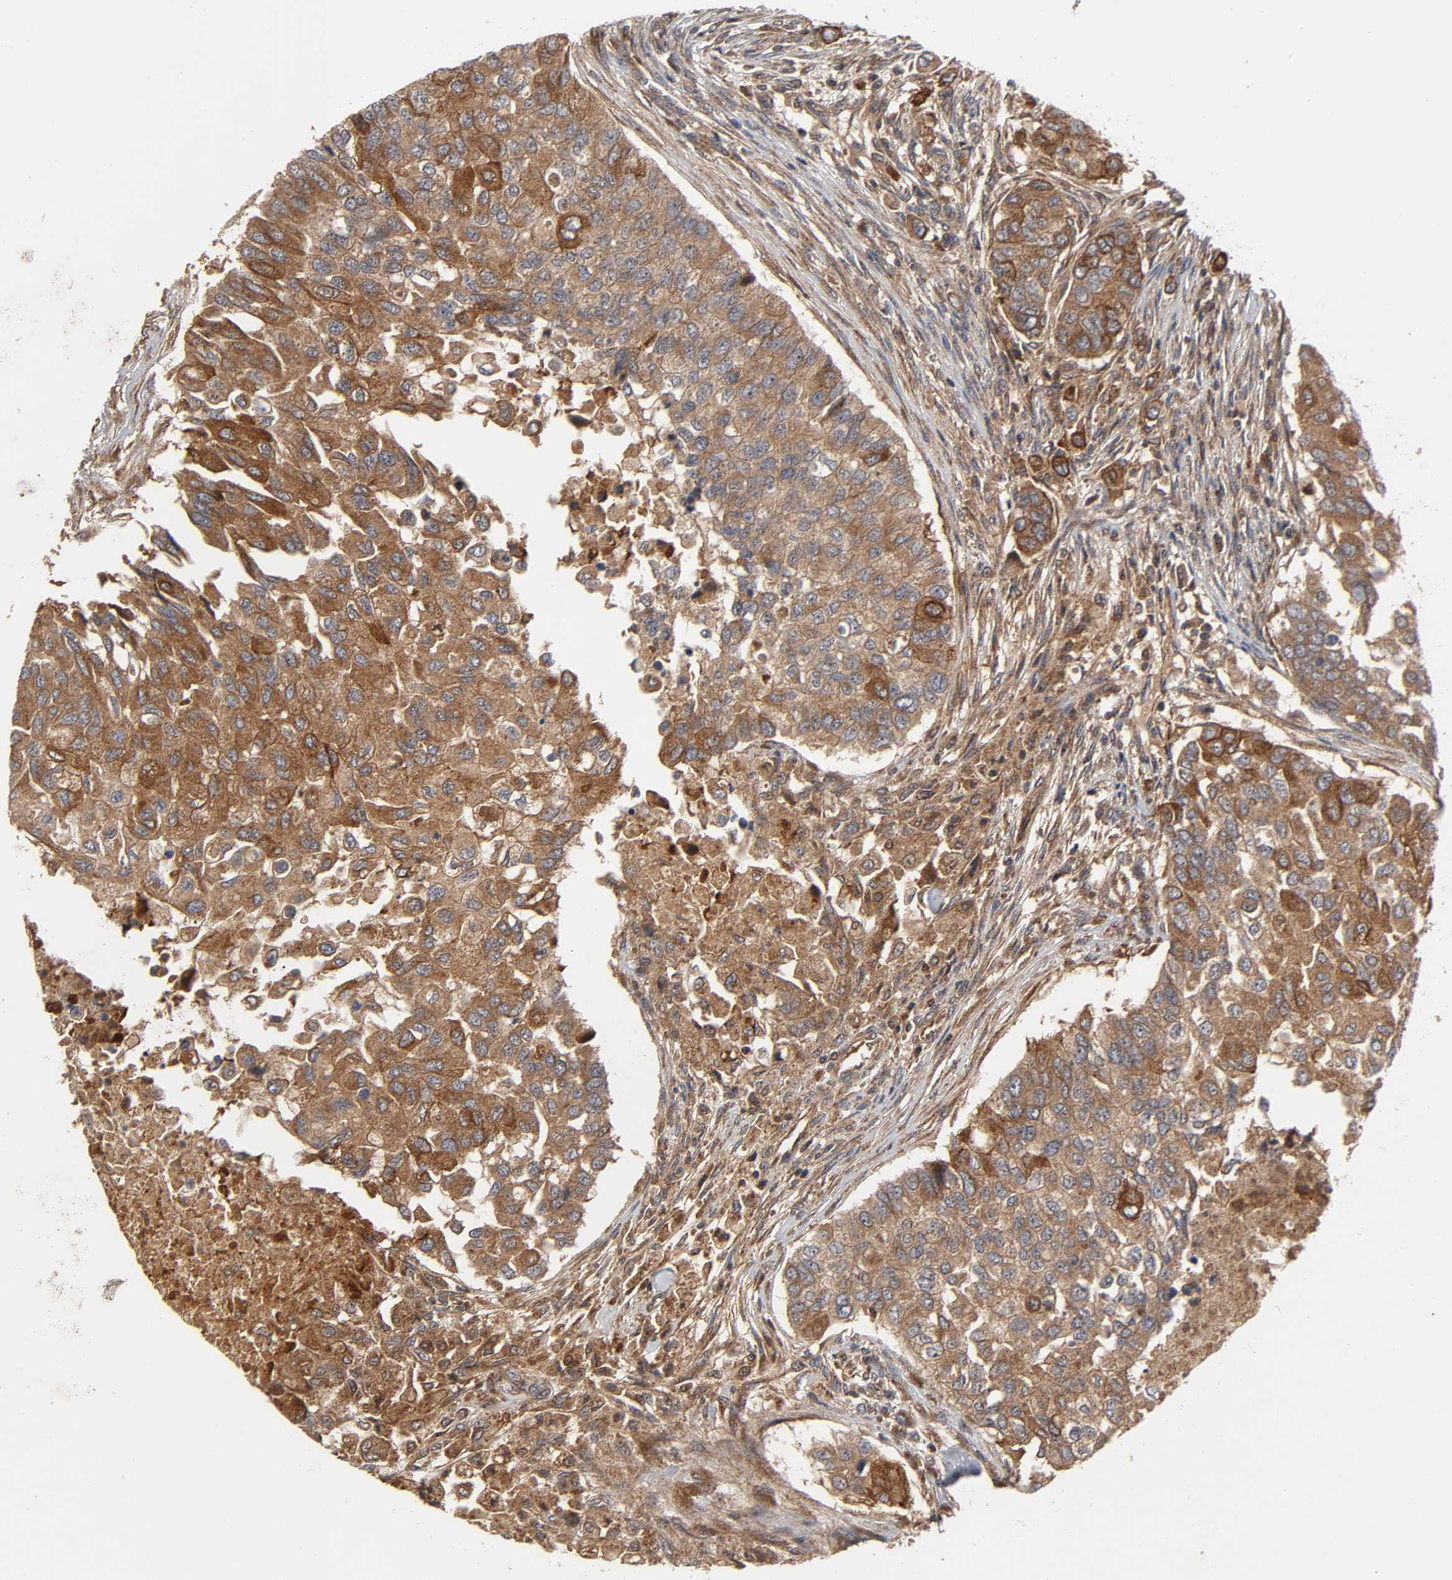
{"staining": {"intensity": "moderate", "quantity": ">75%", "location": "cytoplasmic/membranous"}, "tissue": "breast cancer", "cell_type": "Tumor cells", "image_type": "cancer", "snomed": [{"axis": "morphology", "description": "Normal tissue, NOS"}, {"axis": "morphology", "description": "Duct carcinoma"}, {"axis": "topography", "description": "Breast"}], "caption": "Protein analysis of invasive ductal carcinoma (breast) tissue demonstrates moderate cytoplasmic/membranous positivity in approximately >75% of tumor cells.", "gene": "IKBKB", "patient": {"sex": "female", "age": 49}}